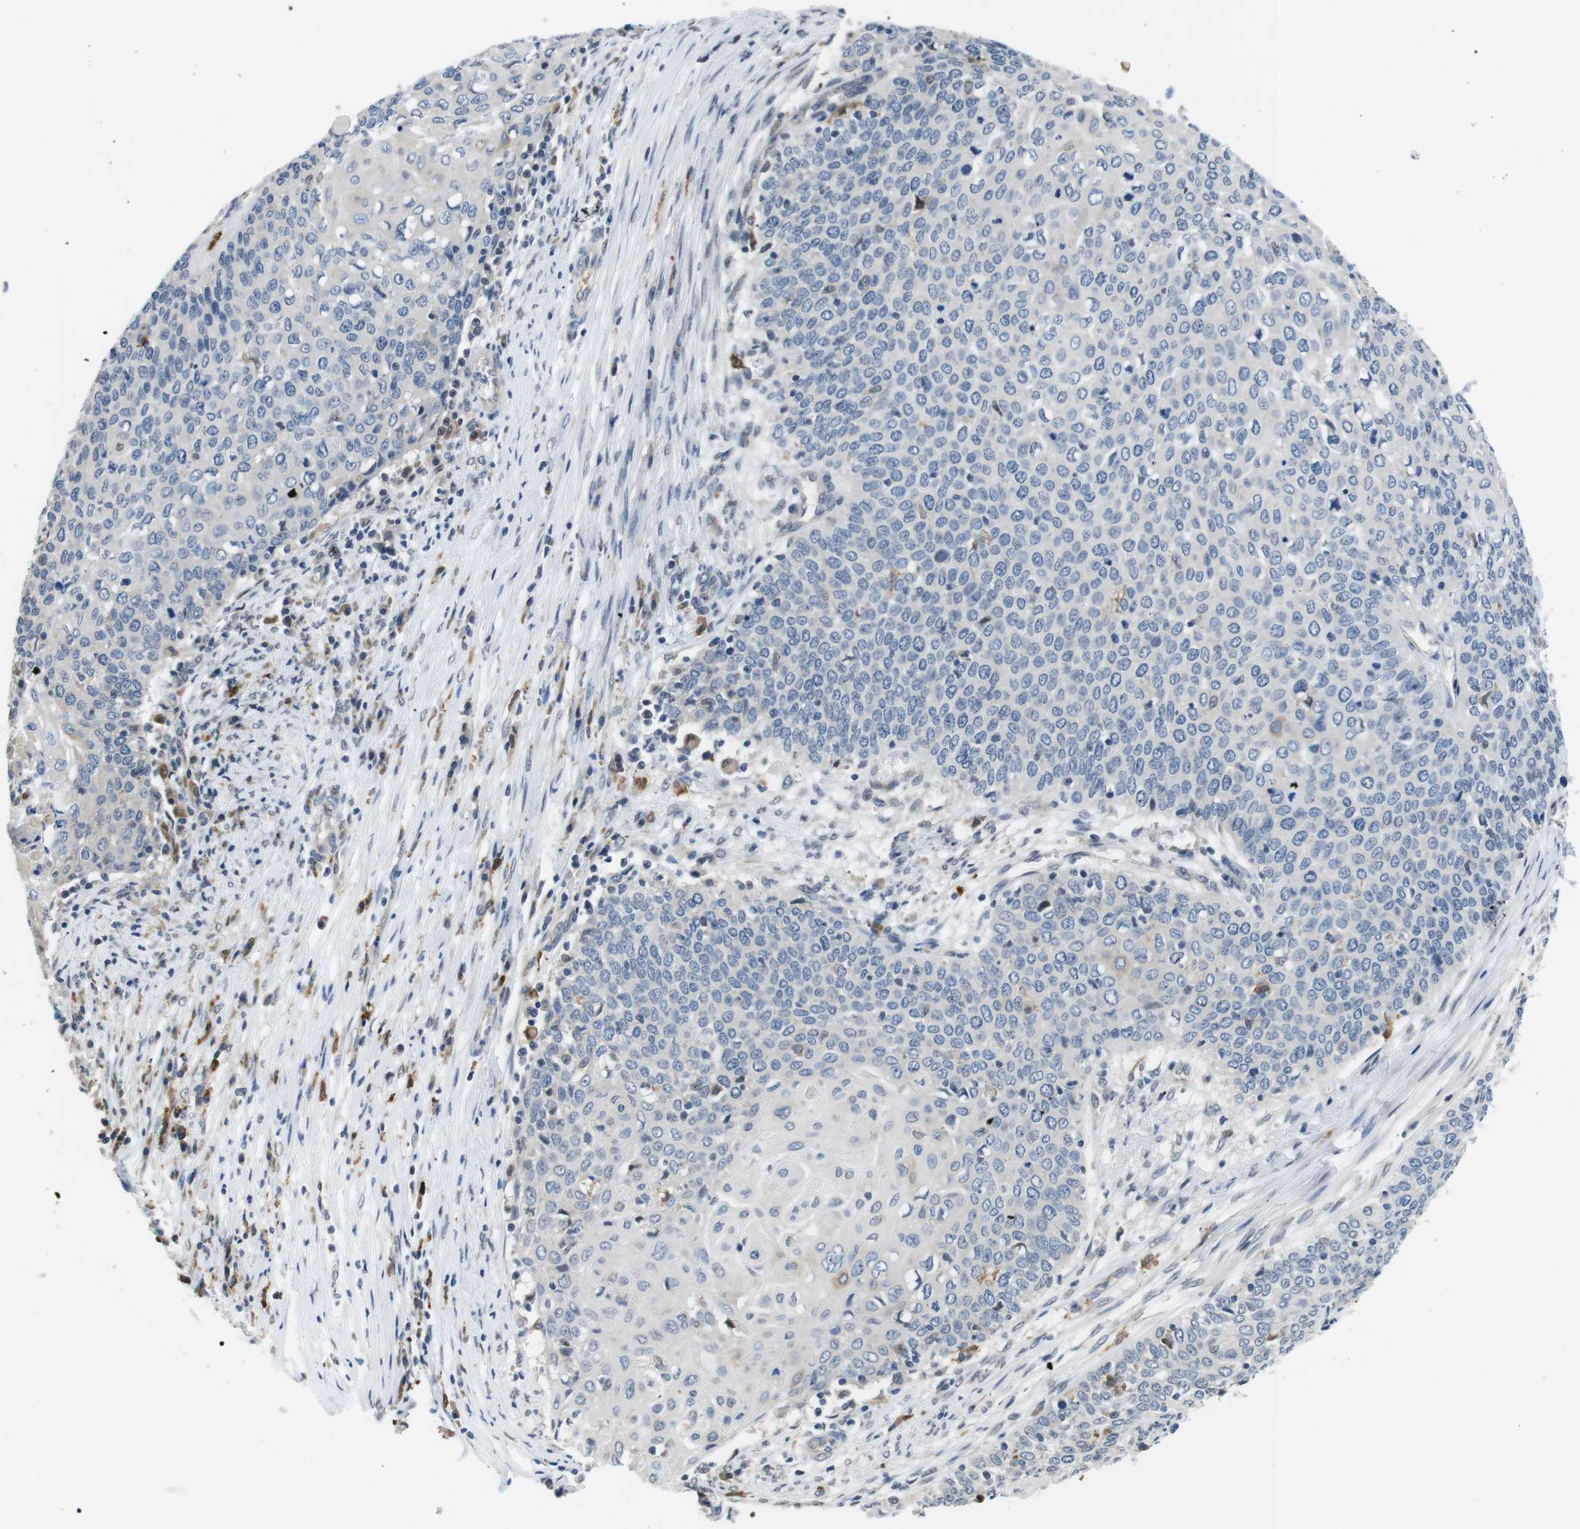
{"staining": {"intensity": "negative", "quantity": "none", "location": "none"}, "tissue": "cervical cancer", "cell_type": "Tumor cells", "image_type": "cancer", "snomed": [{"axis": "morphology", "description": "Squamous cell carcinoma, NOS"}, {"axis": "topography", "description": "Cervix"}], "caption": "This is an IHC image of human cervical squamous cell carcinoma. There is no positivity in tumor cells.", "gene": "CD163L1", "patient": {"sex": "female", "age": 39}}